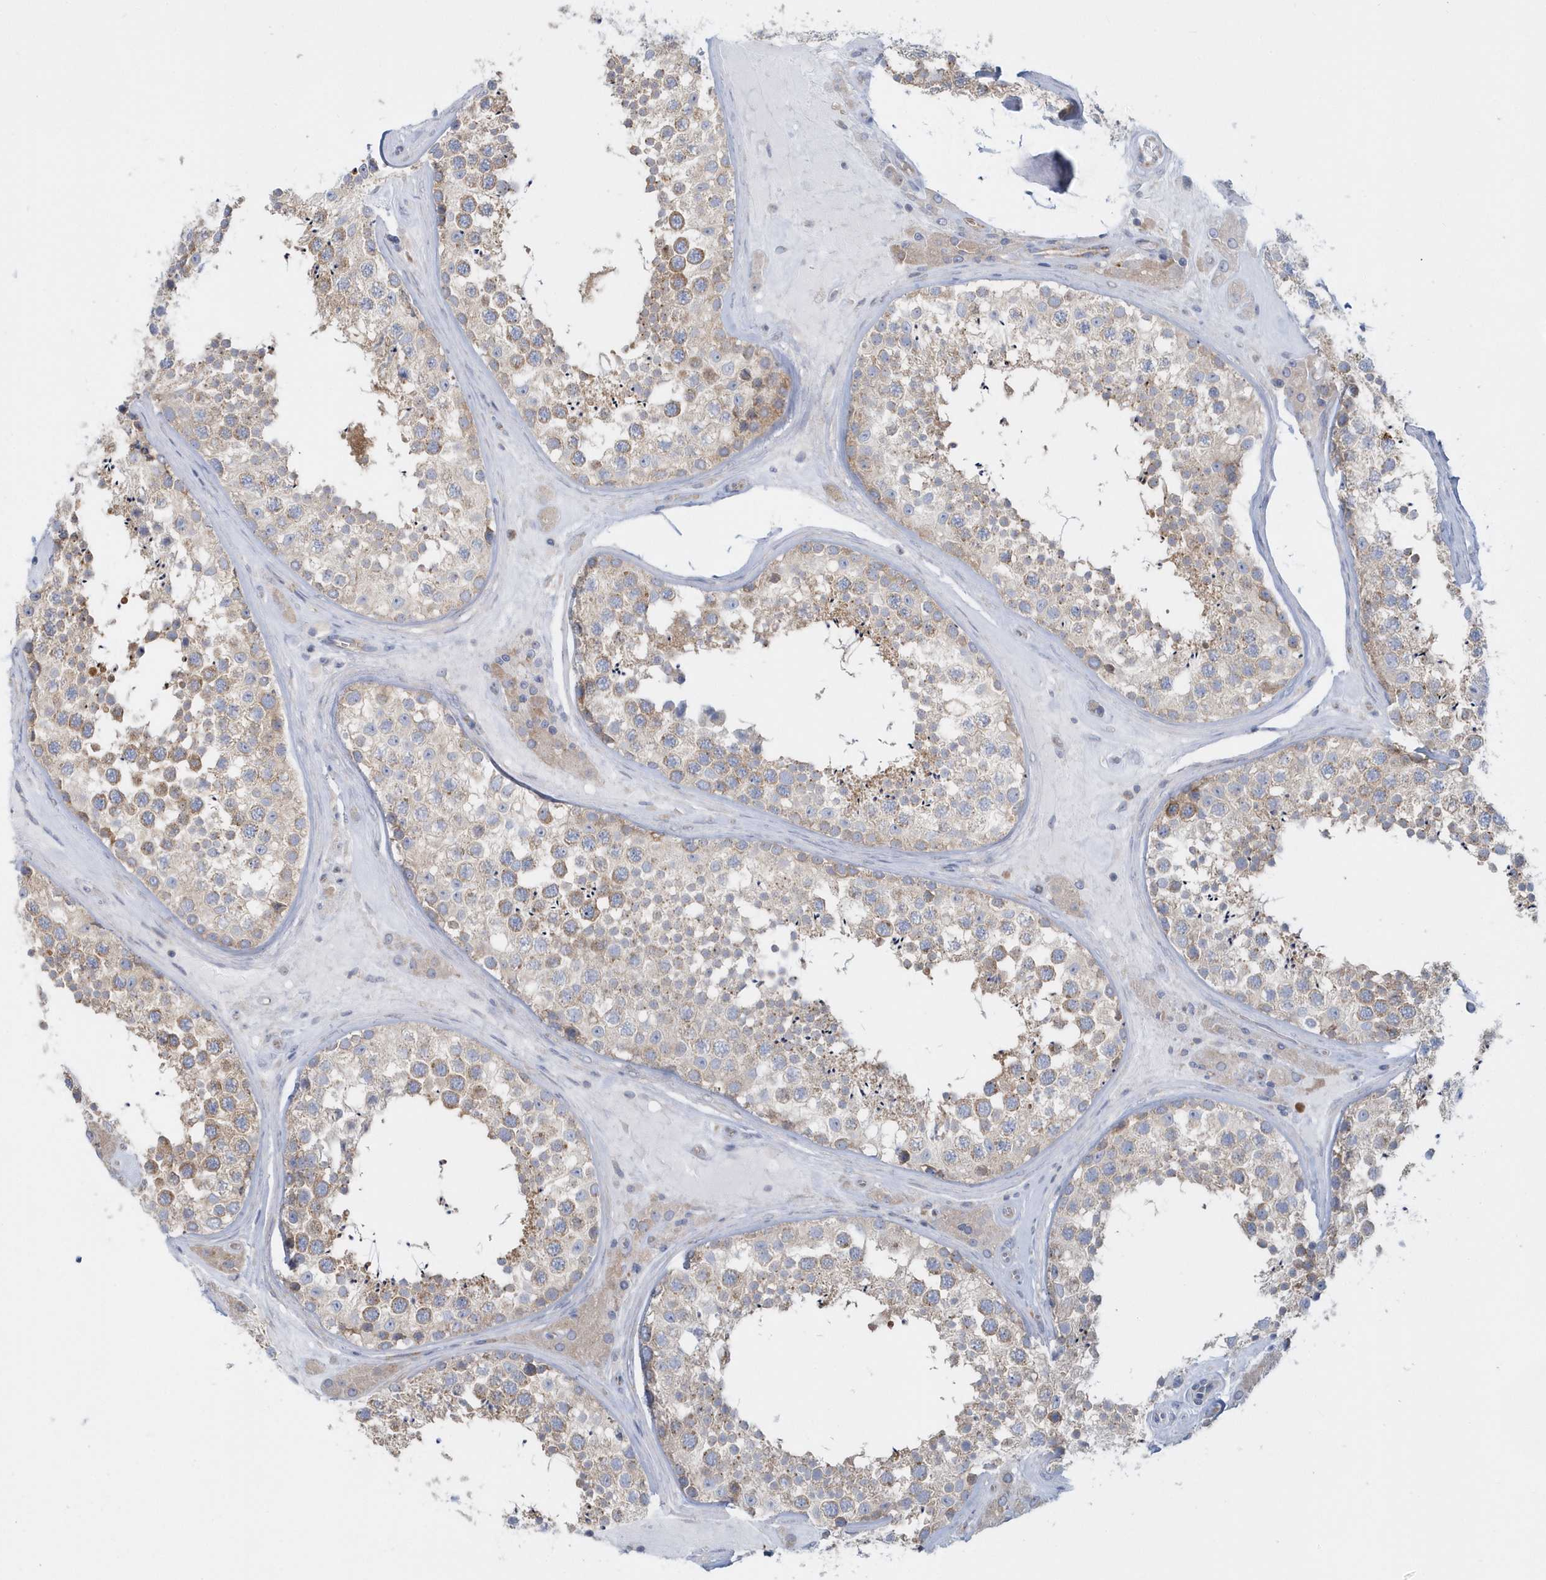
{"staining": {"intensity": "weak", "quantity": ">75%", "location": "cytoplasmic/membranous"}, "tissue": "testis", "cell_type": "Cells in seminiferous ducts", "image_type": "normal", "snomed": [{"axis": "morphology", "description": "Normal tissue, NOS"}, {"axis": "topography", "description": "Testis"}], "caption": "A photomicrograph of testis stained for a protein exhibits weak cytoplasmic/membranous brown staining in cells in seminiferous ducts. (IHC, brightfield microscopy, high magnification).", "gene": "EIF3C", "patient": {"sex": "male", "age": 46}}